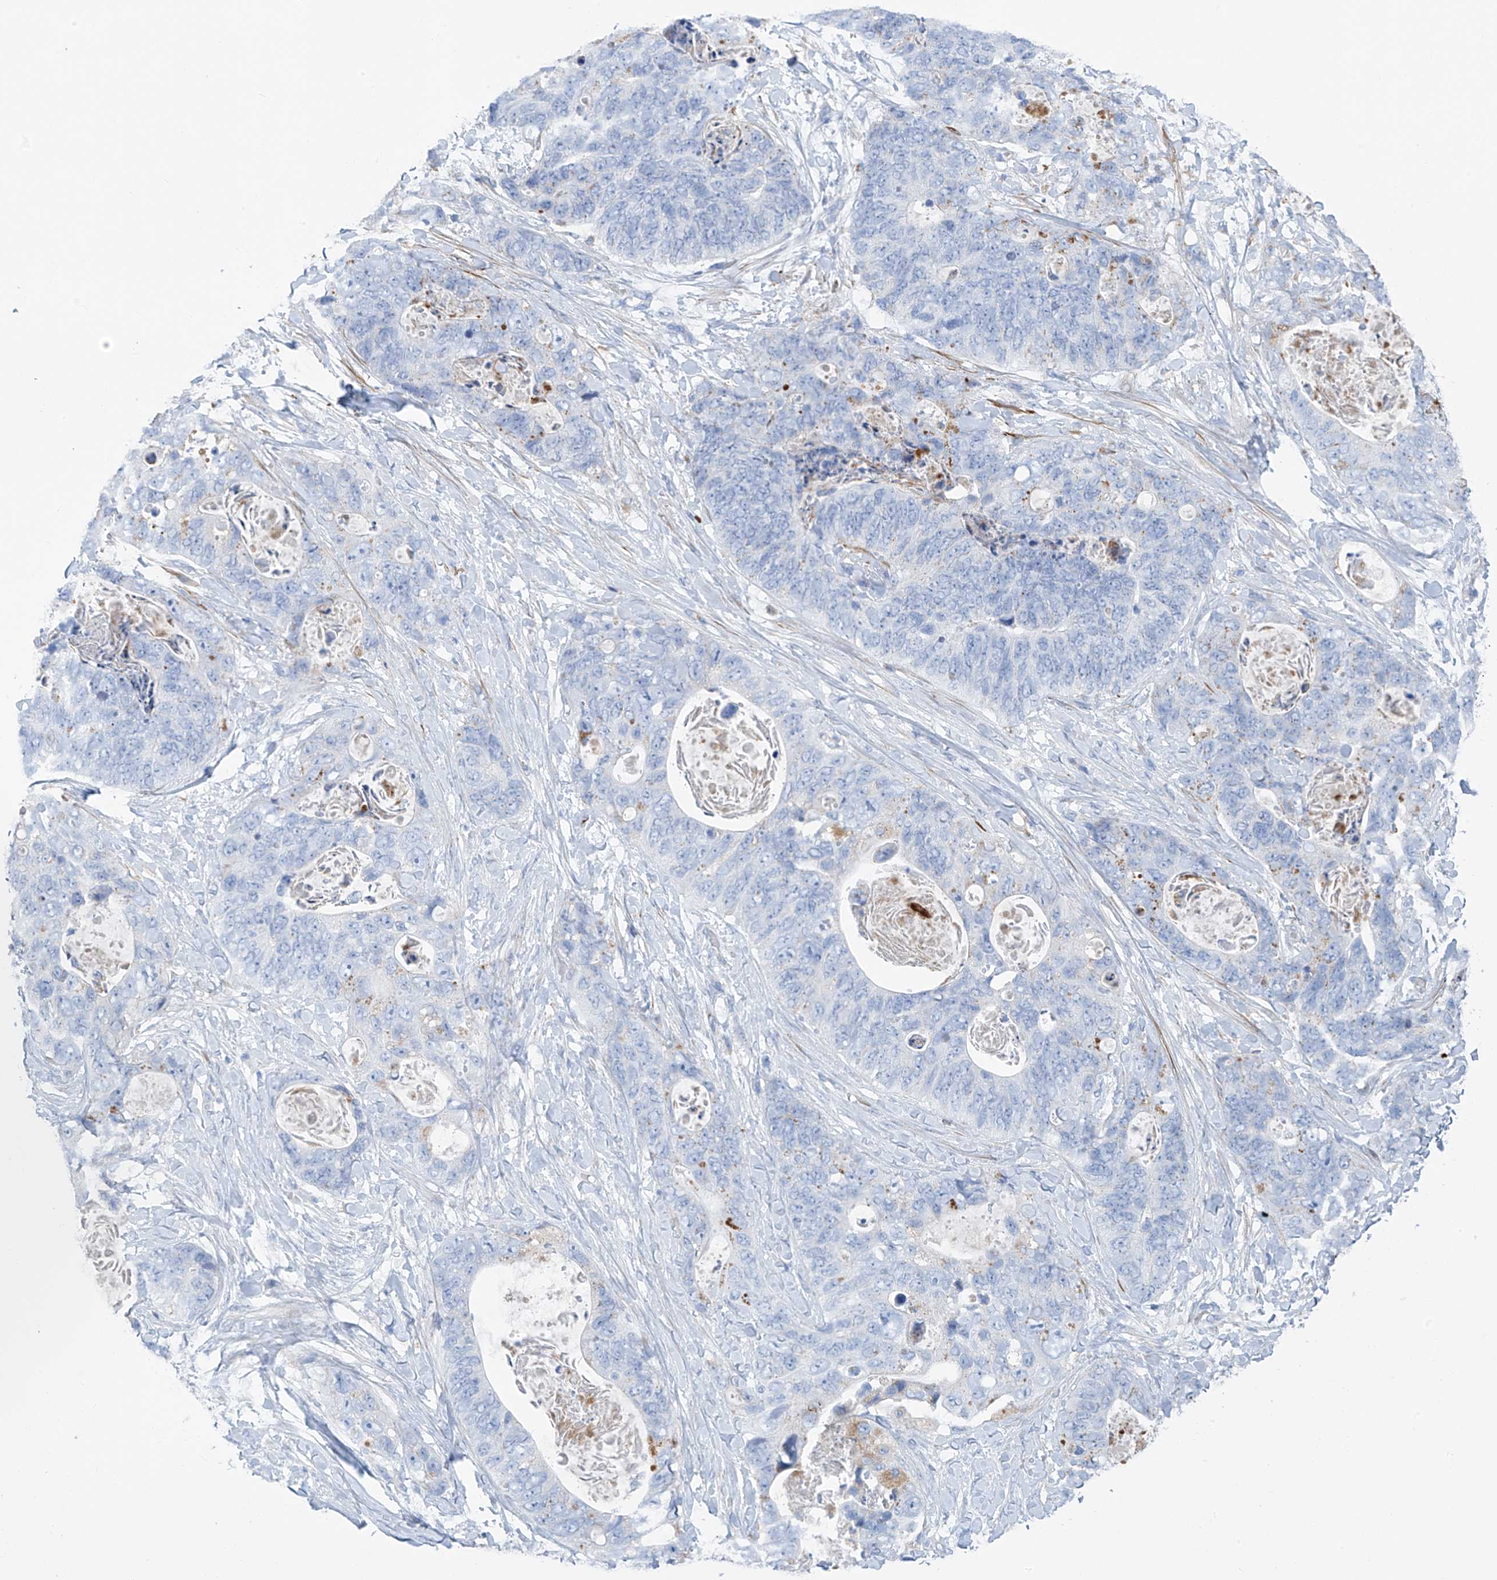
{"staining": {"intensity": "negative", "quantity": "none", "location": "none"}, "tissue": "stomach cancer", "cell_type": "Tumor cells", "image_type": "cancer", "snomed": [{"axis": "morphology", "description": "Adenocarcinoma, NOS"}, {"axis": "topography", "description": "Stomach"}], "caption": "Protein analysis of stomach cancer (adenocarcinoma) exhibits no significant expression in tumor cells.", "gene": "GLMP", "patient": {"sex": "female", "age": 89}}